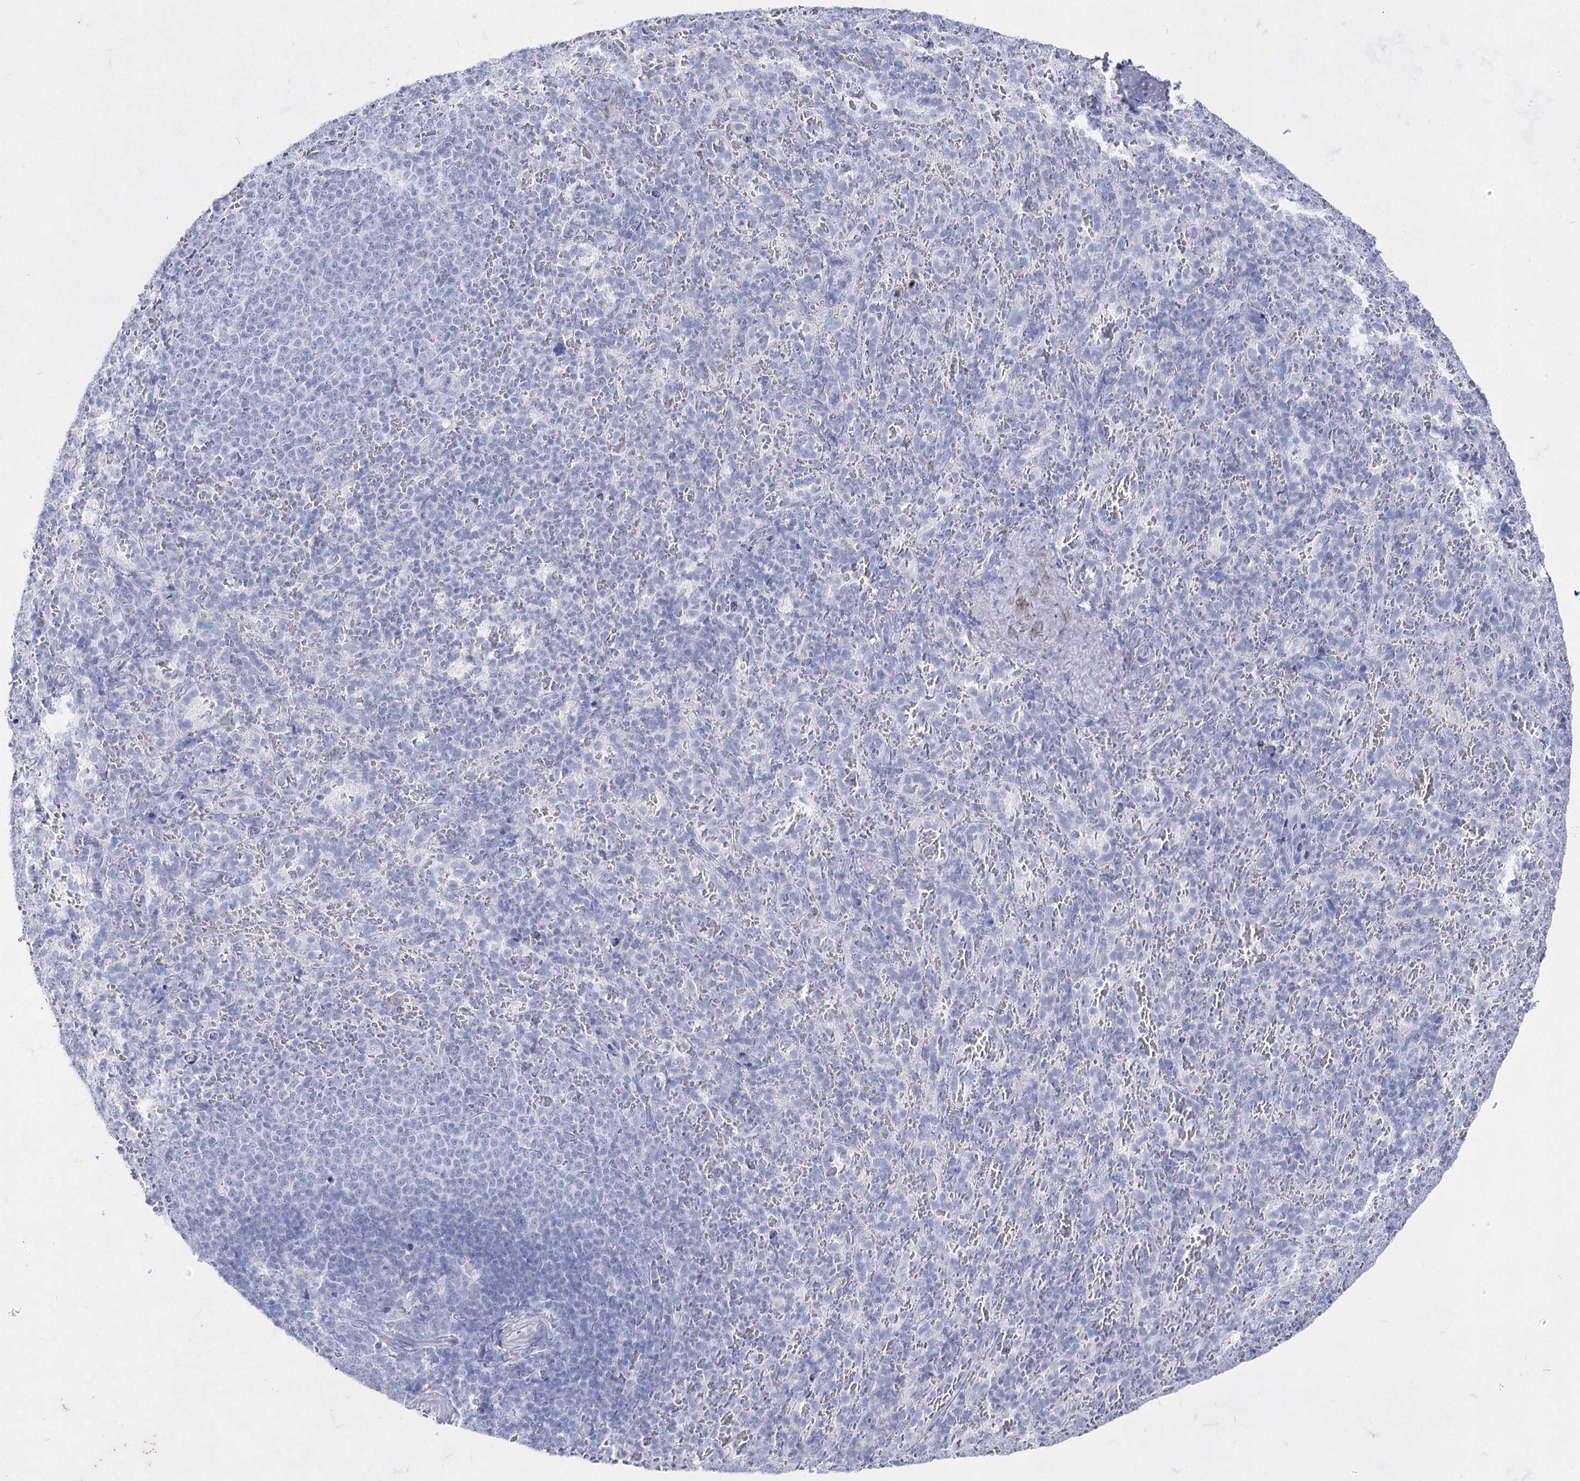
{"staining": {"intensity": "negative", "quantity": "none", "location": "none"}, "tissue": "spleen", "cell_type": "Cells in red pulp", "image_type": "normal", "snomed": [{"axis": "morphology", "description": "Normal tissue, NOS"}, {"axis": "topography", "description": "Spleen"}], "caption": "This photomicrograph is of normal spleen stained with immunohistochemistry (IHC) to label a protein in brown with the nuclei are counter-stained blue. There is no expression in cells in red pulp.", "gene": "ACRV1", "patient": {"sex": "female", "age": 21}}